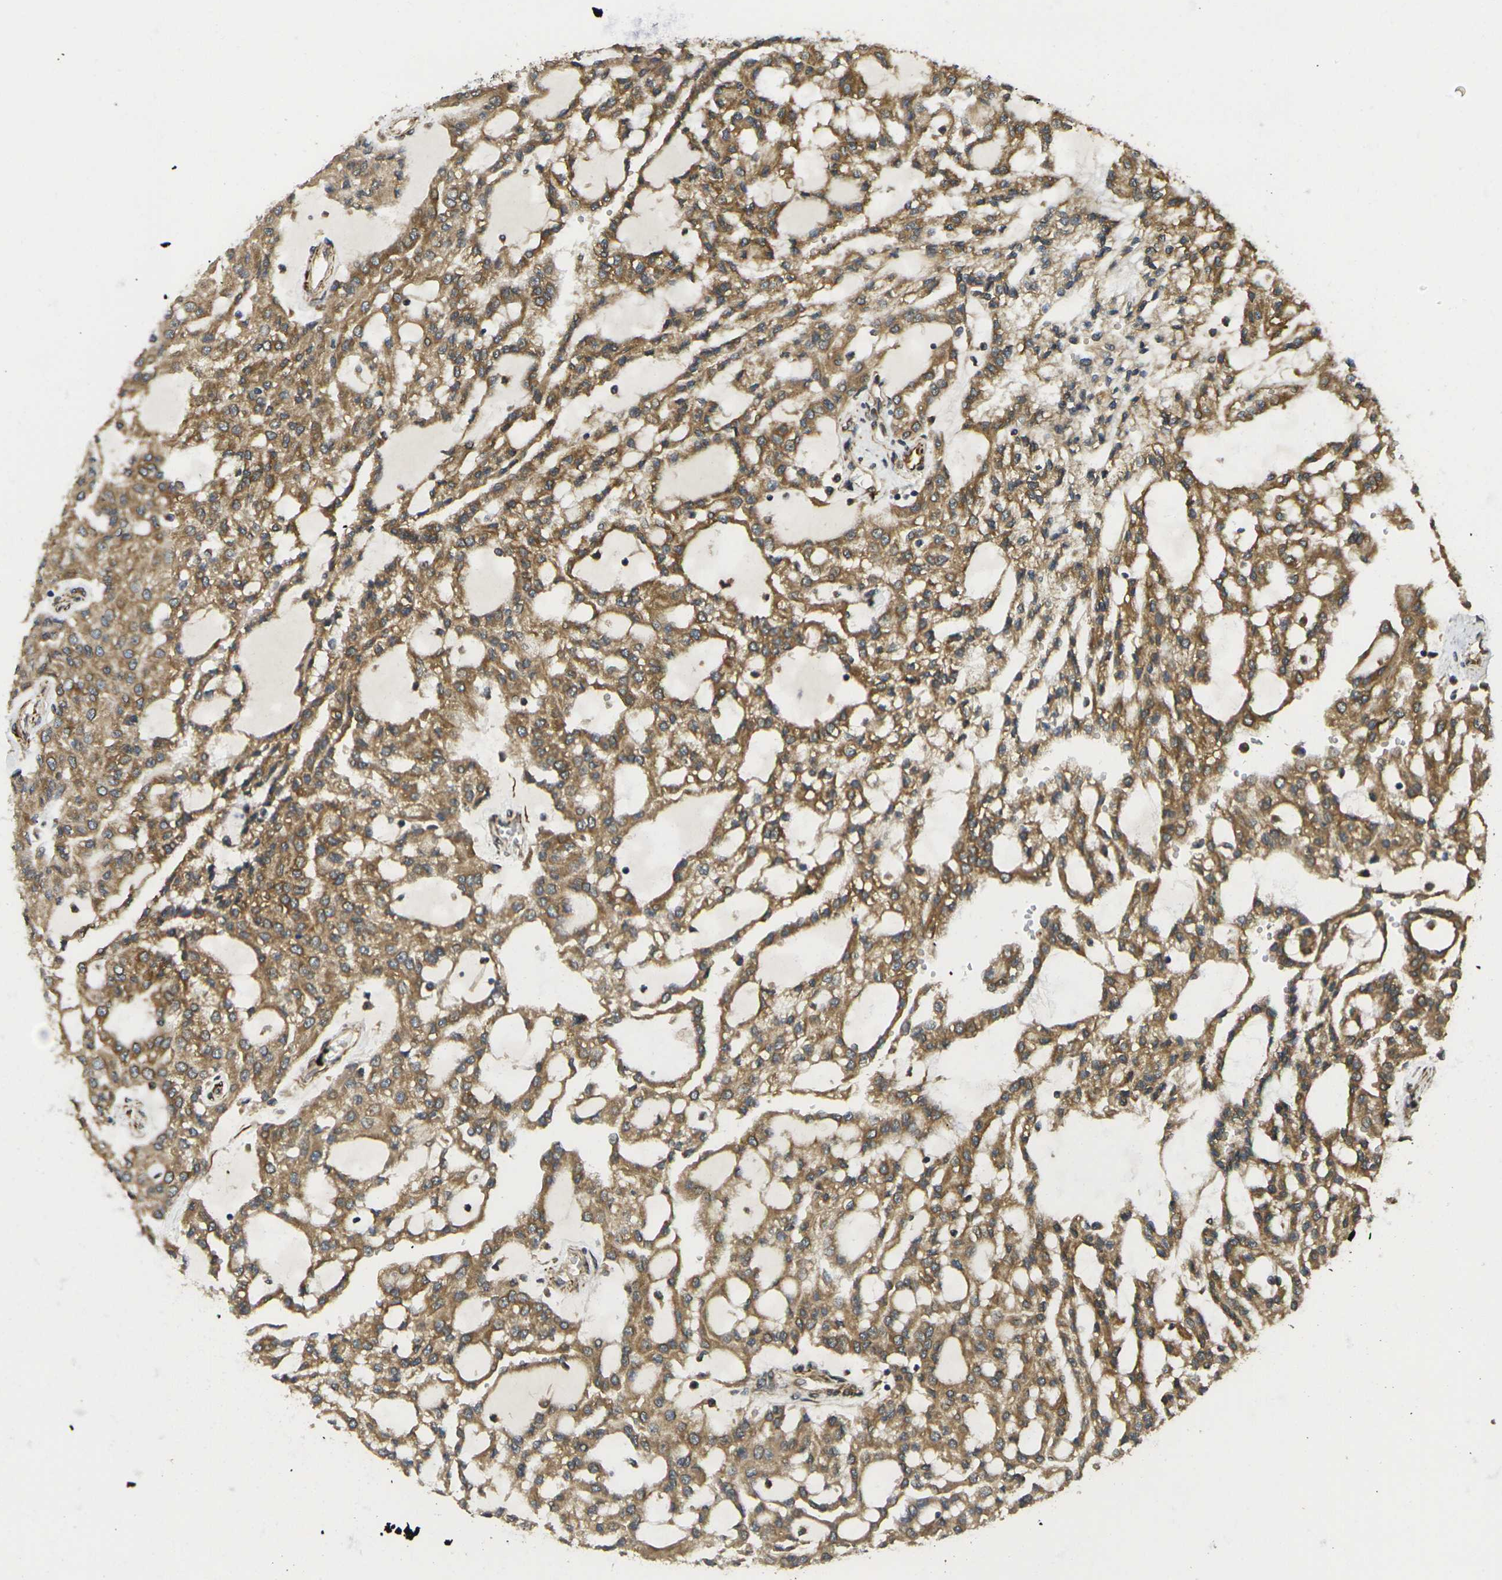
{"staining": {"intensity": "moderate", "quantity": ">75%", "location": "cytoplasmic/membranous"}, "tissue": "renal cancer", "cell_type": "Tumor cells", "image_type": "cancer", "snomed": [{"axis": "morphology", "description": "Adenocarcinoma, NOS"}, {"axis": "topography", "description": "Kidney"}], "caption": "Tumor cells demonstrate moderate cytoplasmic/membranous expression in approximately >75% of cells in renal cancer (adenocarcinoma).", "gene": "FUT11", "patient": {"sex": "male", "age": 63}}